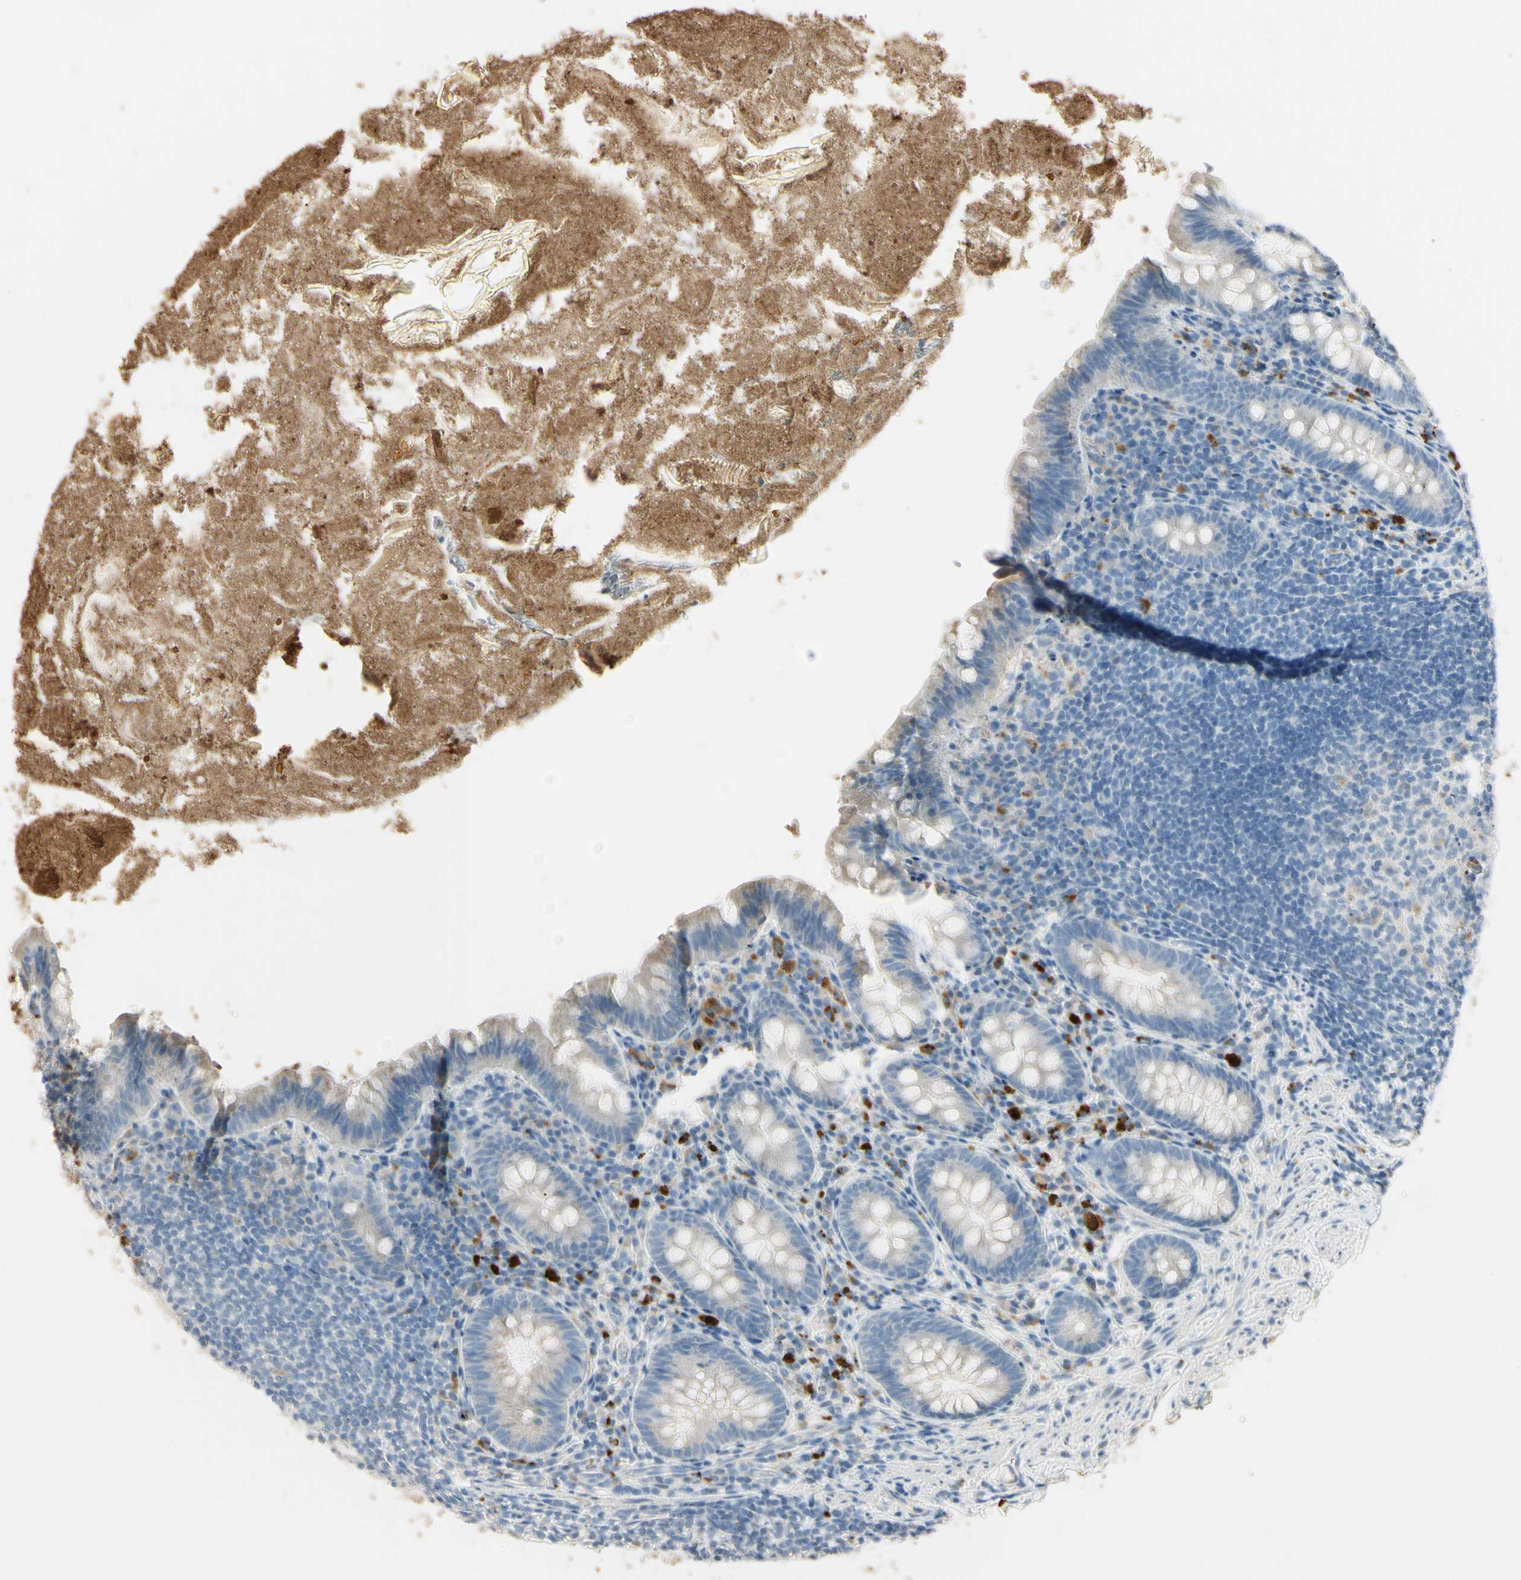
{"staining": {"intensity": "weak", "quantity": "25%-75%", "location": "cytoplasmic/membranous"}, "tissue": "appendix", "cell_type": "Glandular cells", "image_type": "normal", "snomed": [{"axis": "morphology", "description": "Normal tissue, NOS"}, {"axis": "topography", "description": "Appendix"}], "caption": "High-power microscopy captured an immunohistochemistry (IHC) histopathology image of unremarkable appendix, revealing weak cytoplasmic/membranous positivity in about 25%-75% of glandular cells.", "gene": "ANGPTL1", "patient": {"sex": "male", "age": 52}}